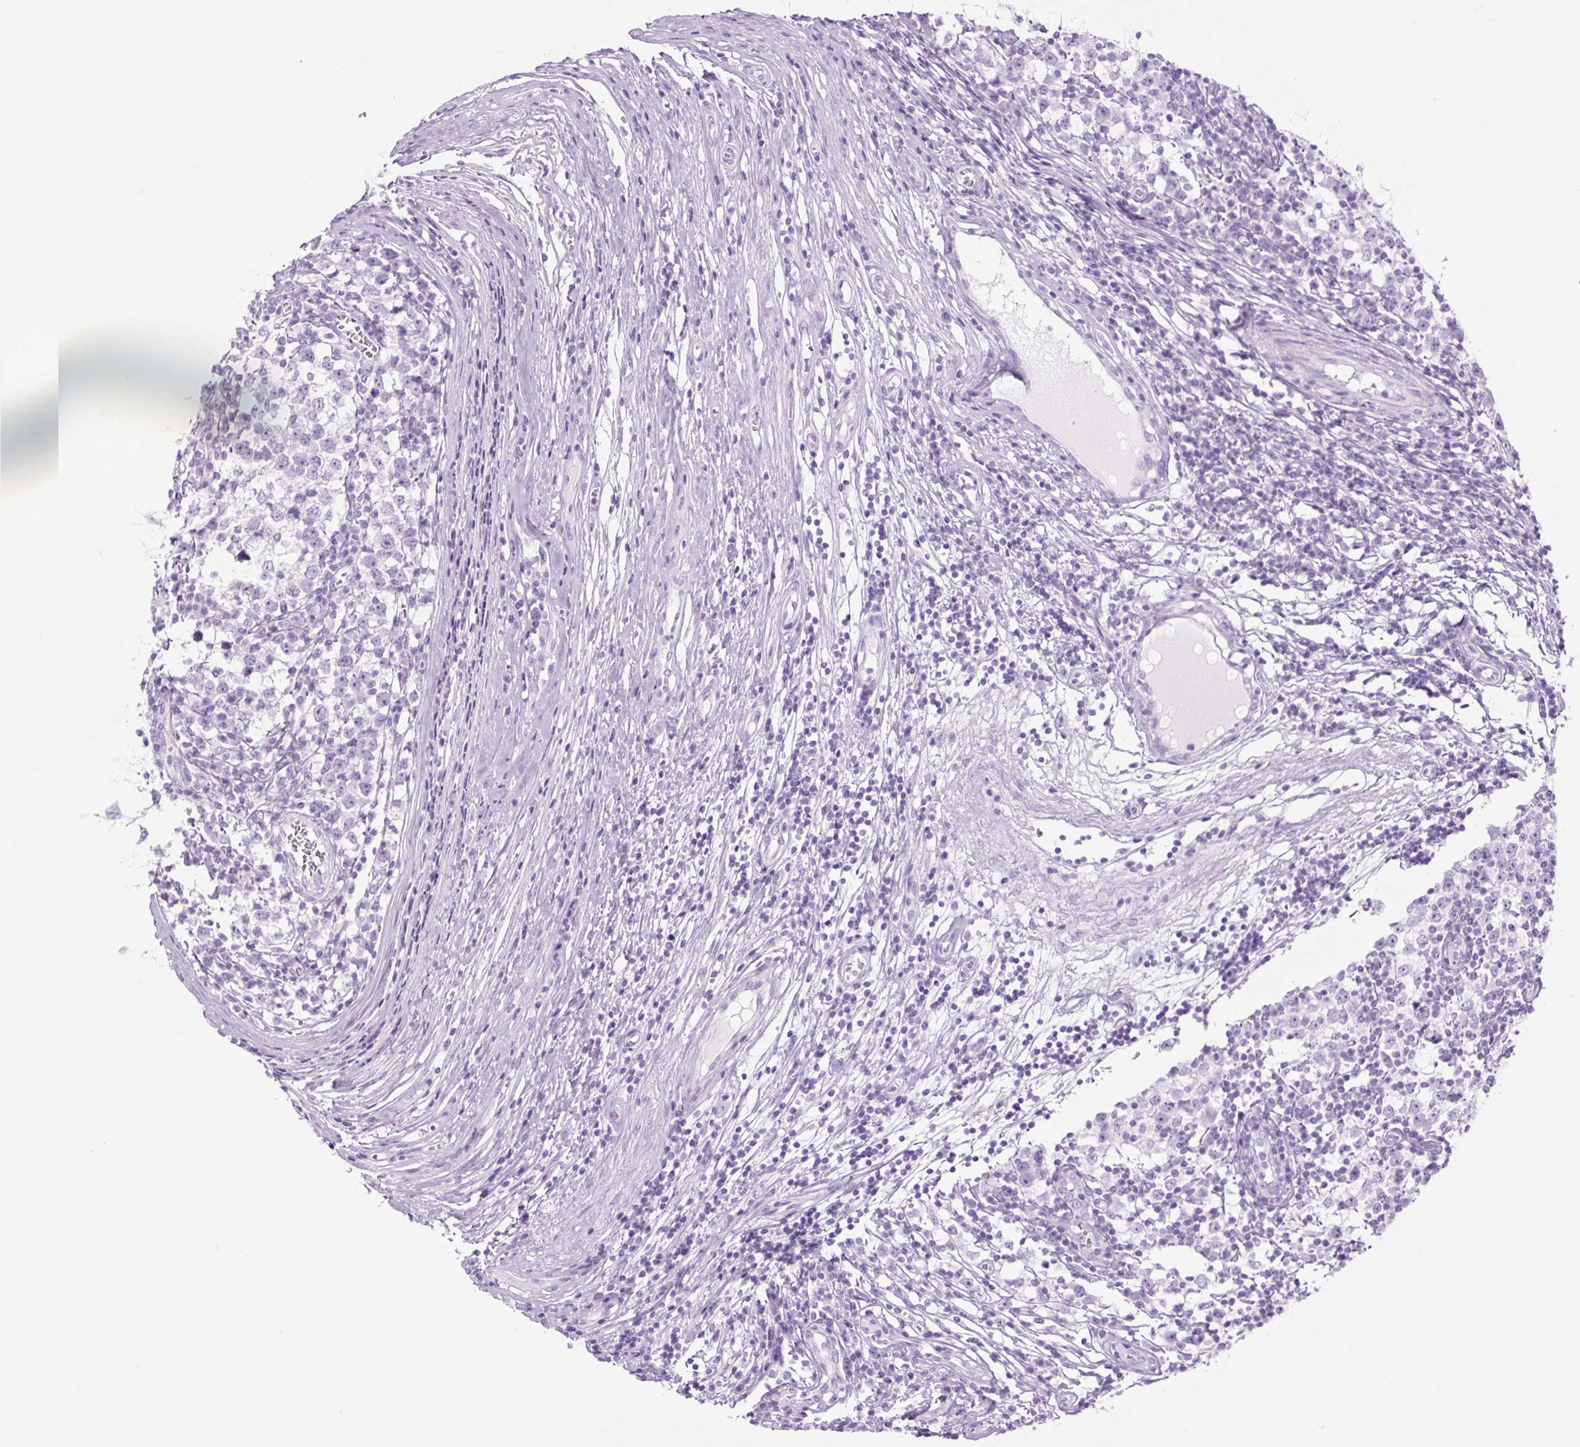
{"staining": {"intensity": "negative", "quantity": "none", "location": "none"}, "tissue": "testis cancer", "cell_type": "Tumor cells", "image_type": "cancer", "snomed": [{"axis": "morphology", "description": "Seminoma, NOS"}, {"axis": "topography", "description": "Testis"}], "caption": "This image is of seminoma (testis) stained with IHC to label a protein in brown with the nuclei are counter-stained blue. There is no expression in tumor cells.", "gene": "TFF2", "patient": {"sex": "male", "age": 65}}